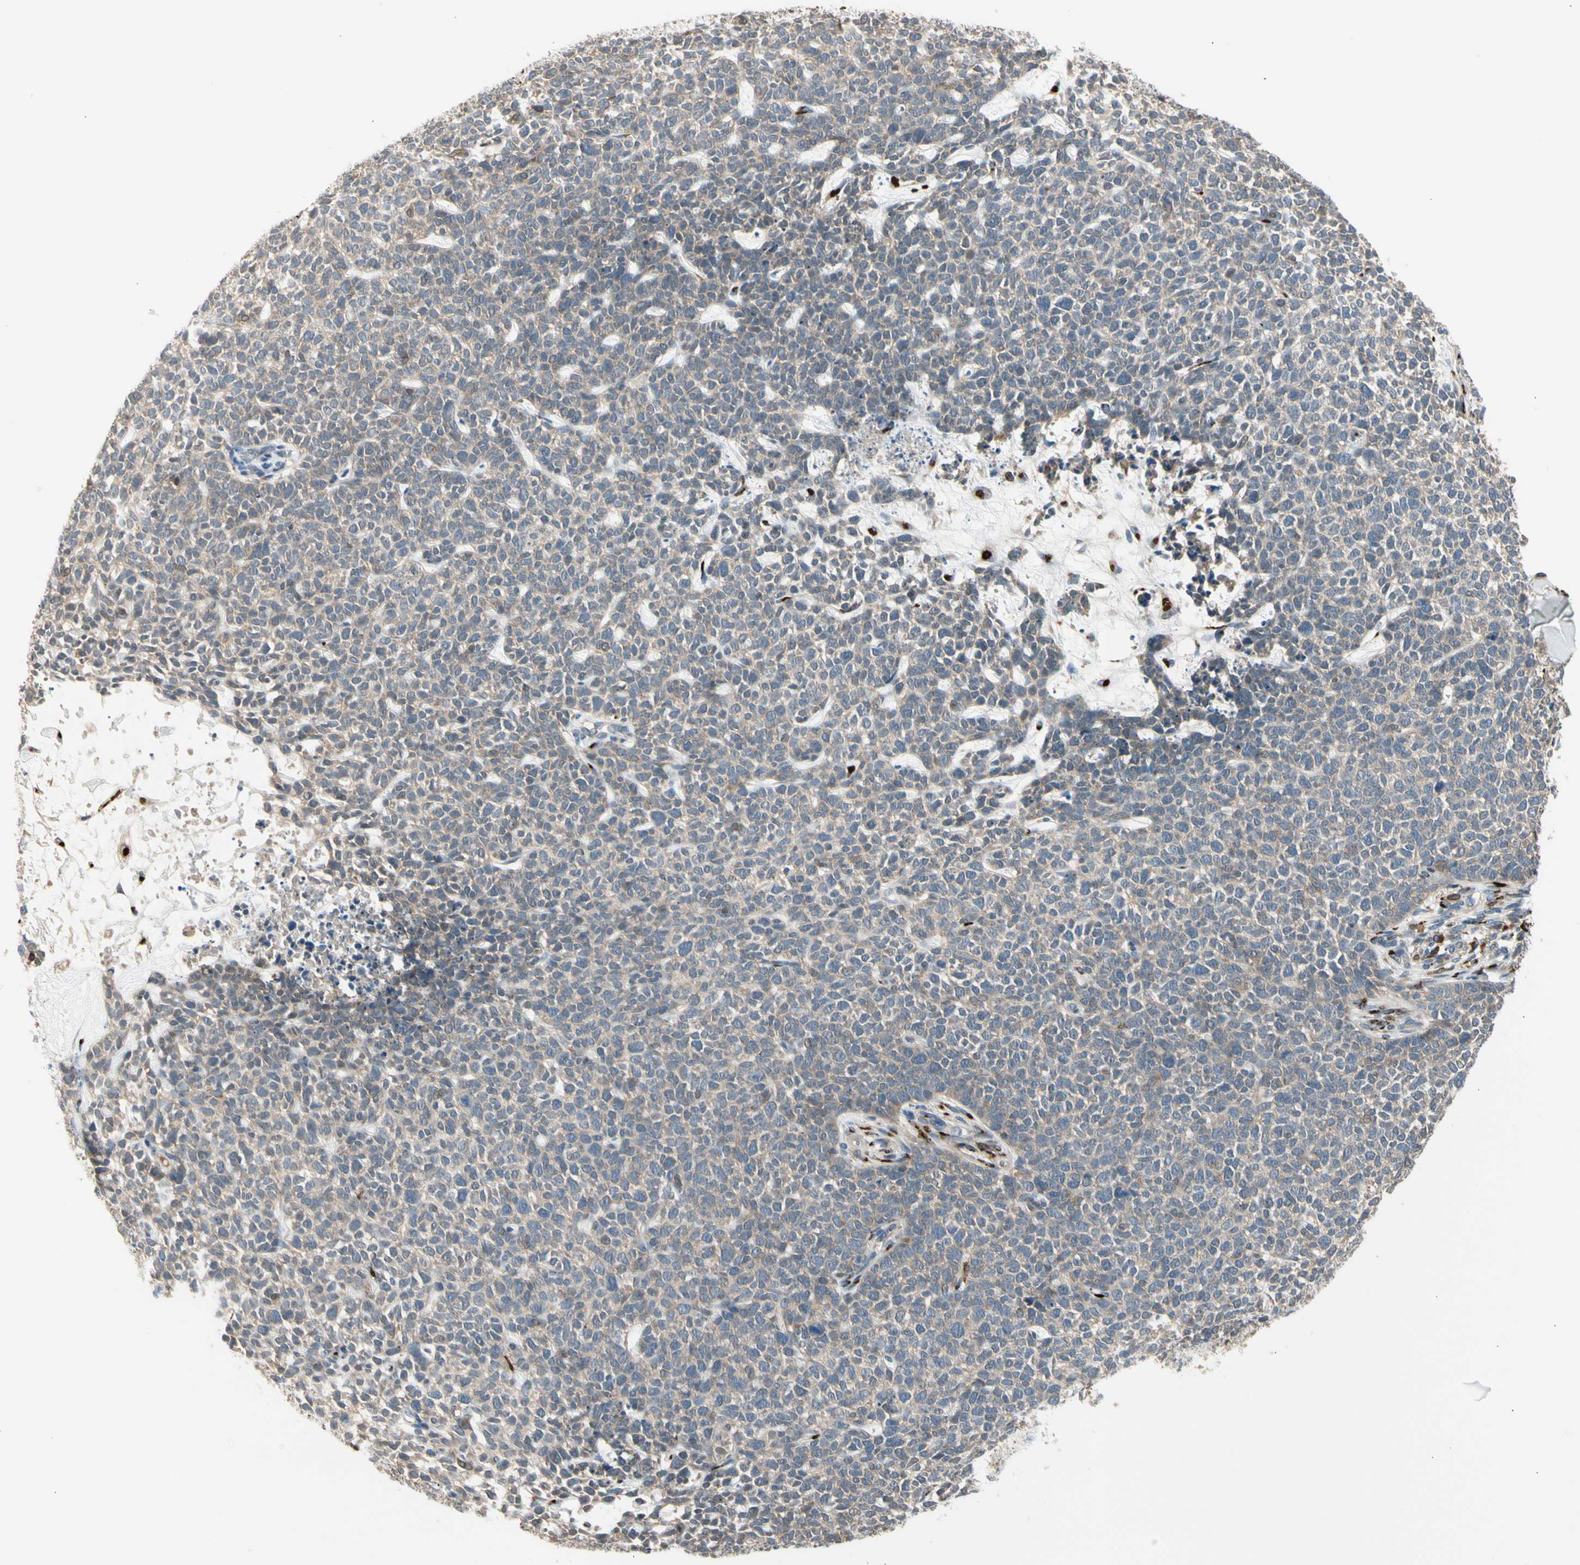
{"staining": {"intensity": "weak", "quantity": ">75%", "location": "cytoplasmic/membranous"}, "tissue": "skin cancer", "cell_type": "Tumor cells", "image_type": "cancer", "snomed": [{"axis": "morphology", "description": "Basal cell carcinoma"}, {"axis": "topography", "description": "Skin"}], "caption": "Skin cancer (basal cell carcinoma) stained for a protein exhibits weak cytoplasmic/membranous positivity in tumor cells.", "gene": "GALNT5", "patient": {"sex": "female", "age": 84}}